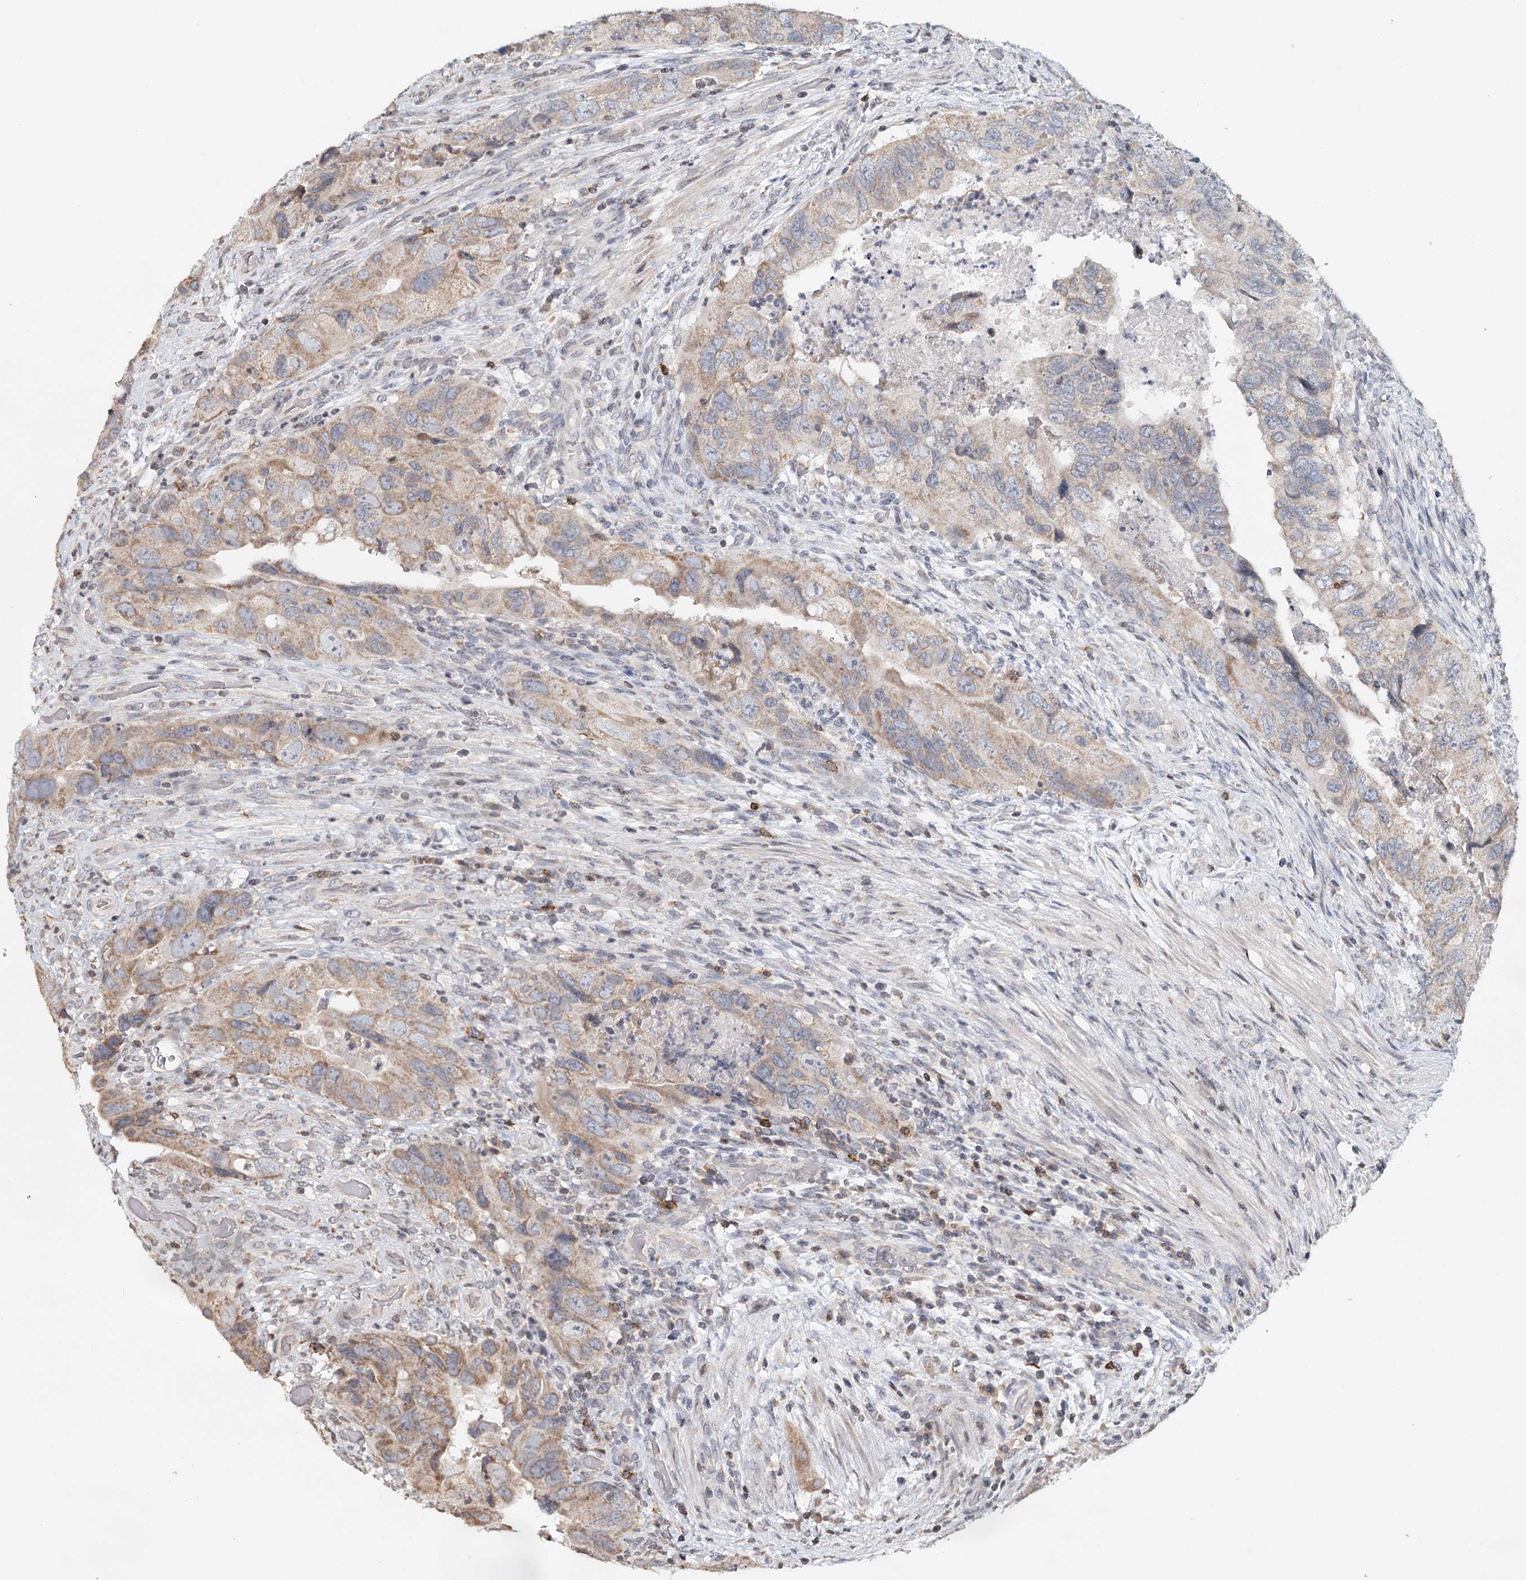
{"staining": {"intensity": "weak", "quantity": "25%-75%", "location": "cytoplasmic/membranous"}, "tissue": "colorectal cancer", "cell_type": "Tumor cells", "image_type": "cancer", "snomed": [{"axis": "morphology", "description": "Adenocarcinoma, NOS"}, {"axis": "topography", "description": "Rectum"}], "caption": "This photomicrograph reveals adenocarcinoma (colorectal) stained with IHC to label a protein in brown. The cytoplasmic/membranous of tumor cells show weak positivity for the protein. Nuclei are counter-stained blue.", "gene": "ICOS", "patient": {"sex": "male", "age": 63}}